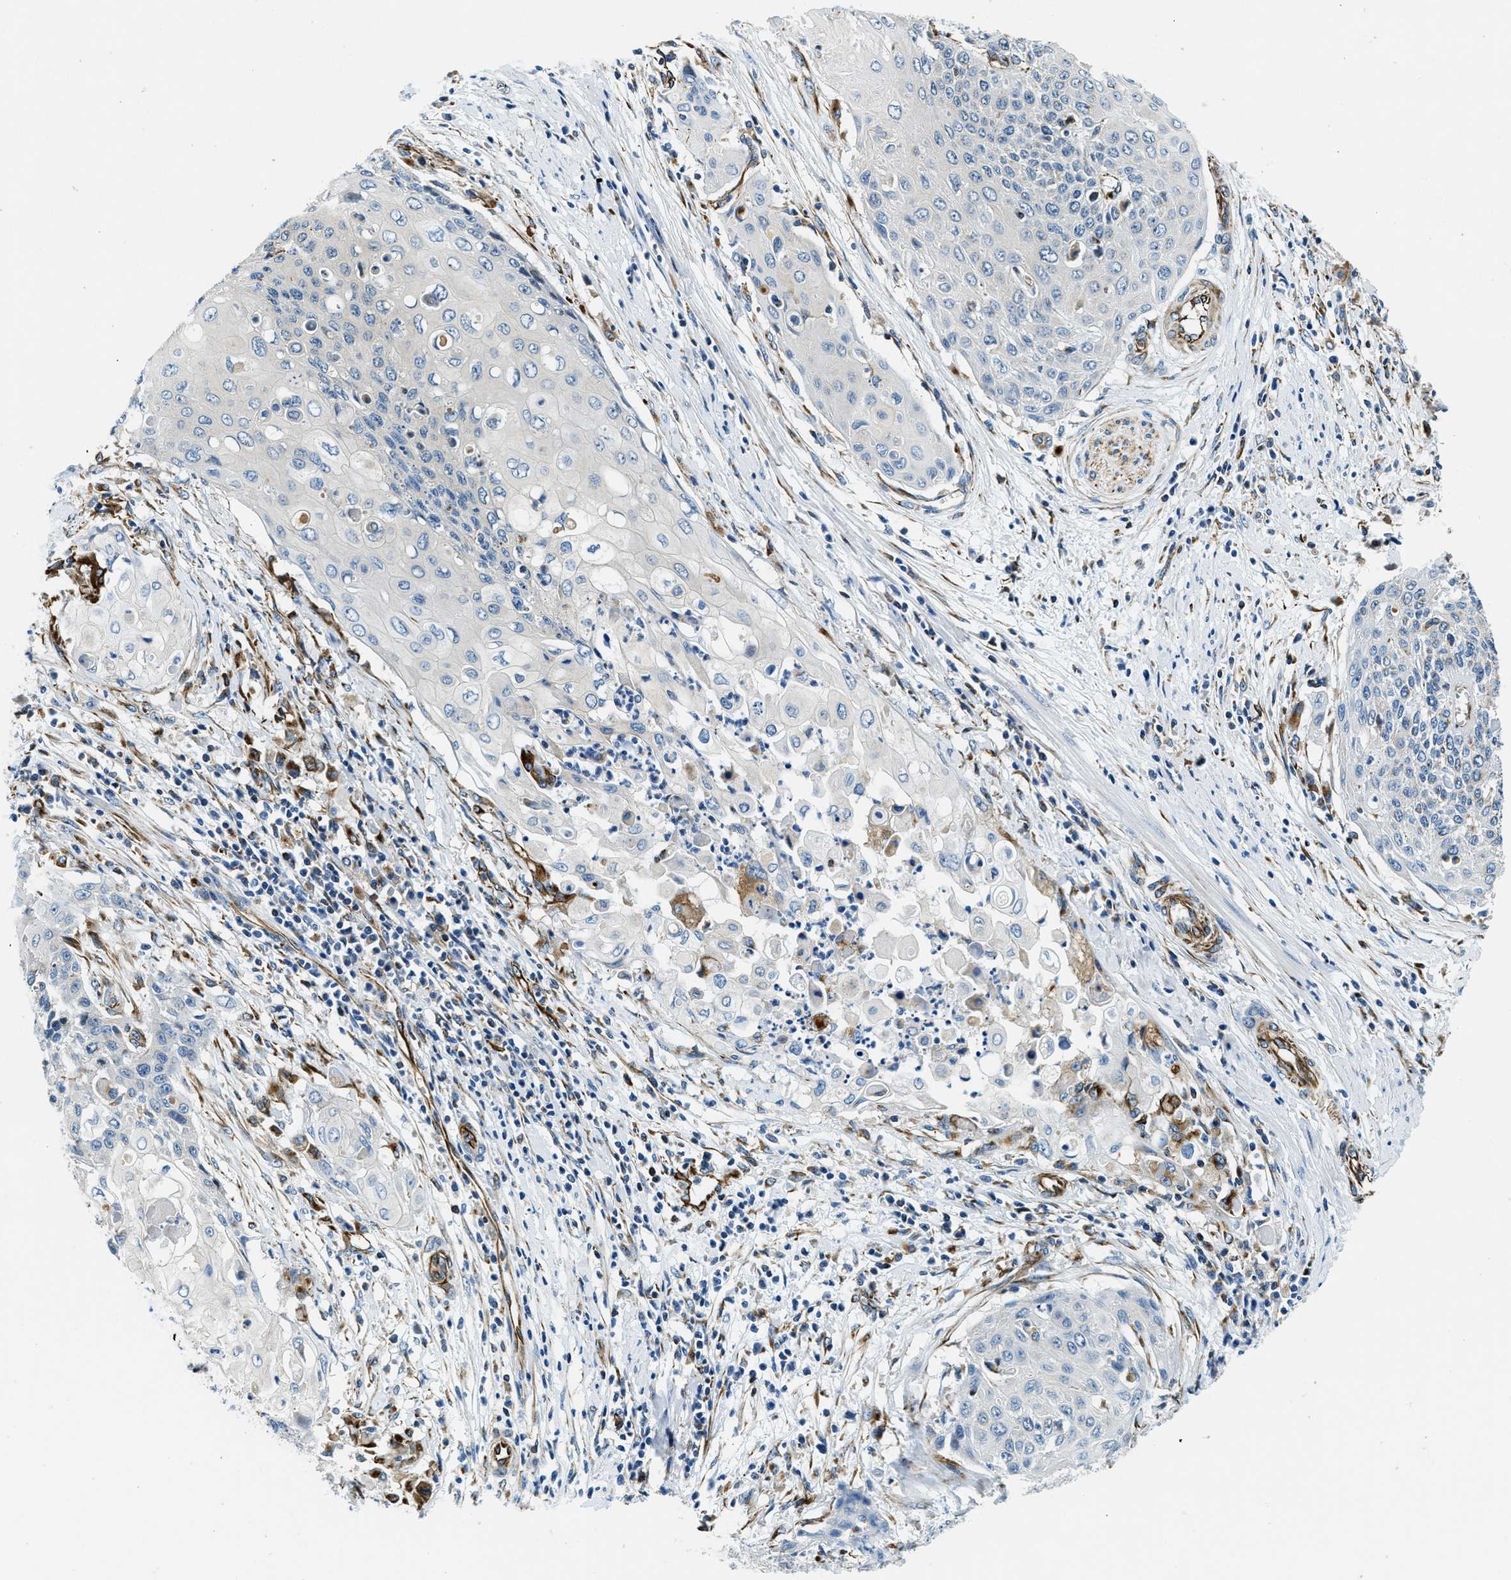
{"staining": {"intensity": "negative", "quantity": "none", "location": "none"}, "tissue": "cervical cancer", "cell_type": "Tumor cells", "image_type": "cancer", "snomed": [{"axis": "morphology", "description": "Squamous cell carcinoma, NOS"}, {"axis": "topography", "description": "Cervix"}], "caption": "IHC image of human cervical cancer stained for a protein (brown), which displays no expression in tumor cells.", "gene": "GNS", "patient": {"sex": "female", "age": 39}}